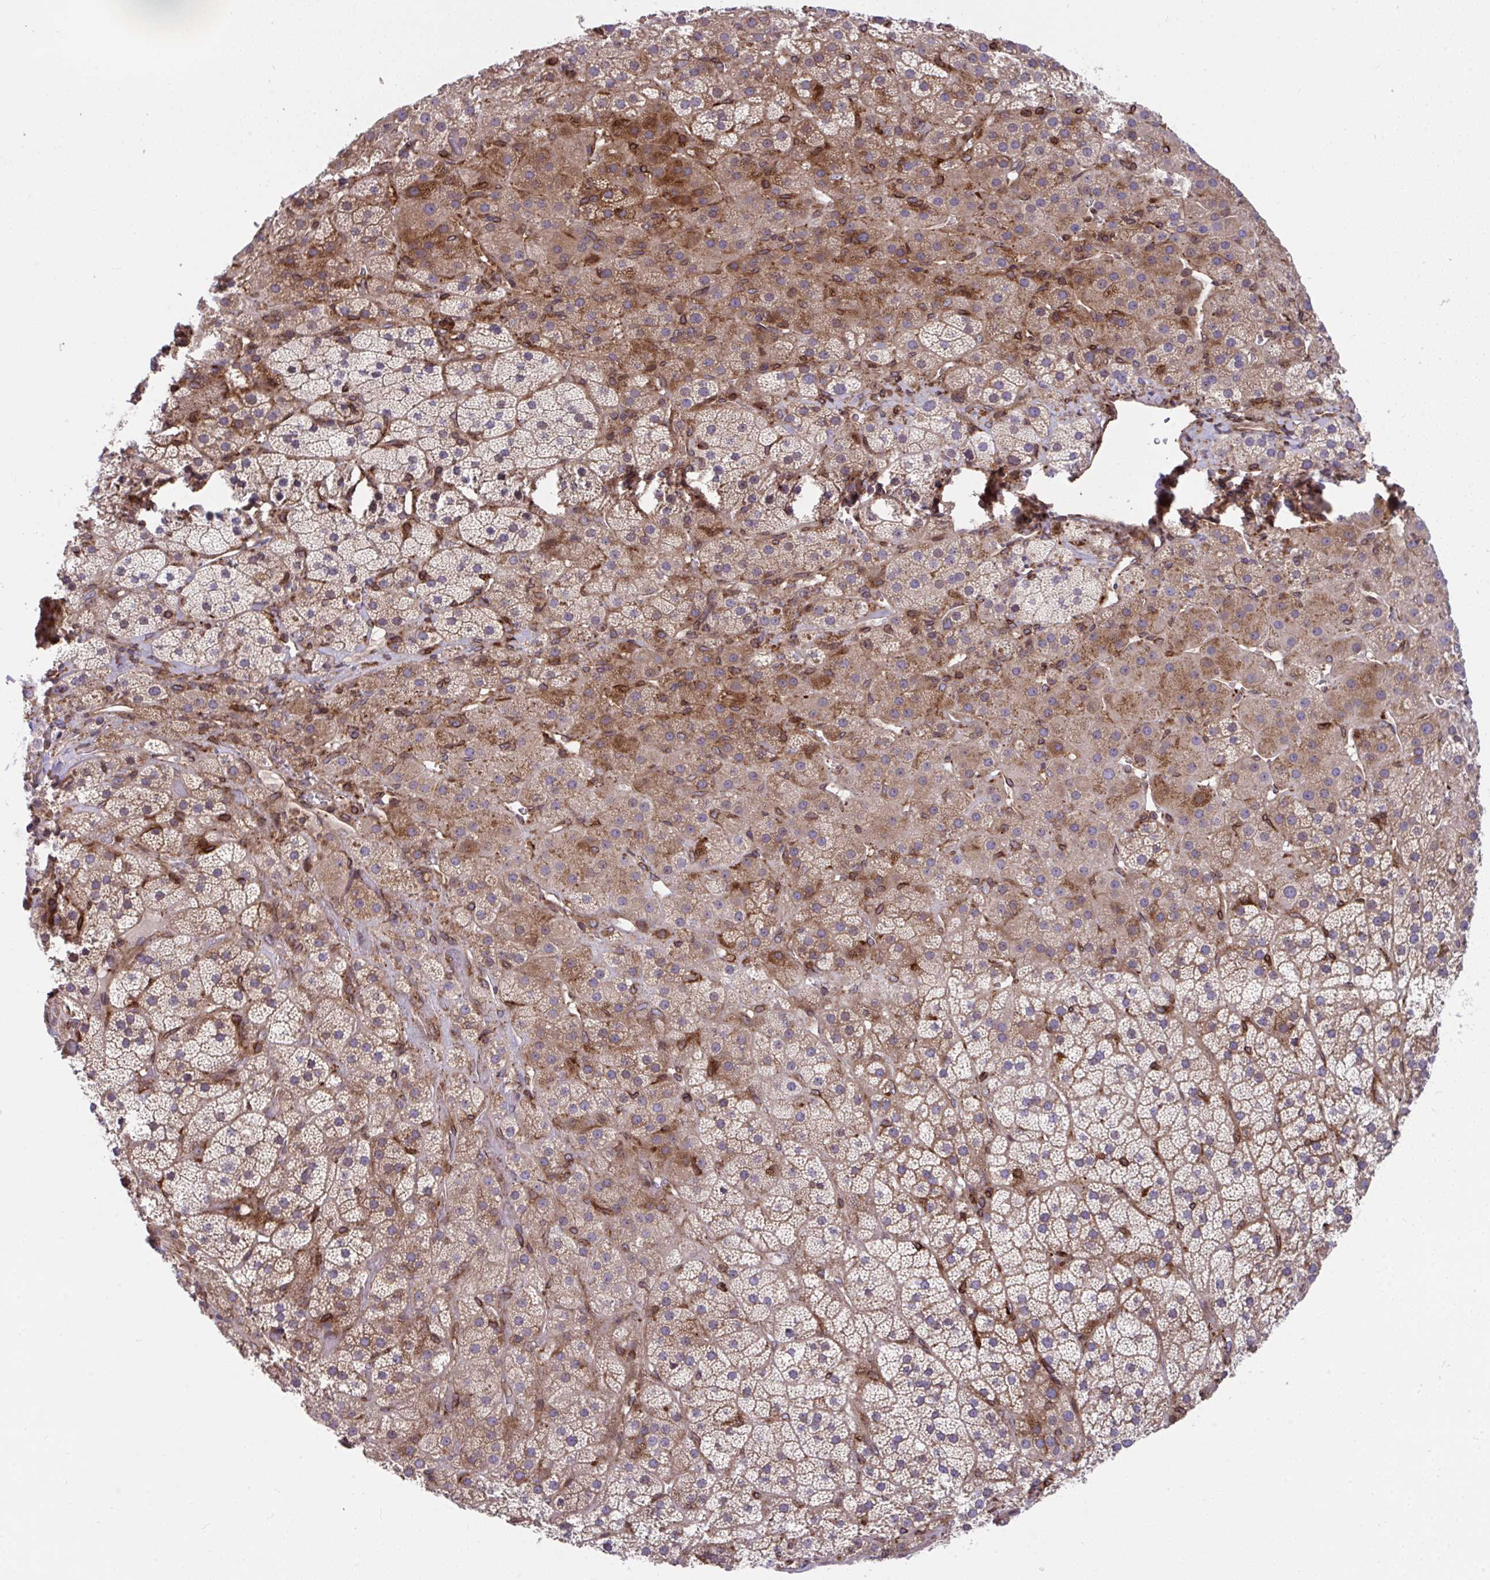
{"staining": {"intensity": "moderate", "quantity": "25%-75%", "location": "cytoplasmic/membranous"}, "tissue": "adrenal gland", "cell_type": "Glandular cells", "image_type": "normal", "snomed": [{"axis": "morphology", "description": "Normal tissue, NOS"}, {"axis": "topography", "description": "Adrenal gland"}], "caption": "This image displays IHC staining of normal adrenal gland, with medium moderate cytoplasmic/membranous expression in approximately 25%-75% of glandular cells.", "gene": "STIM2", "patient": {"sex": "male", "age": 57}}